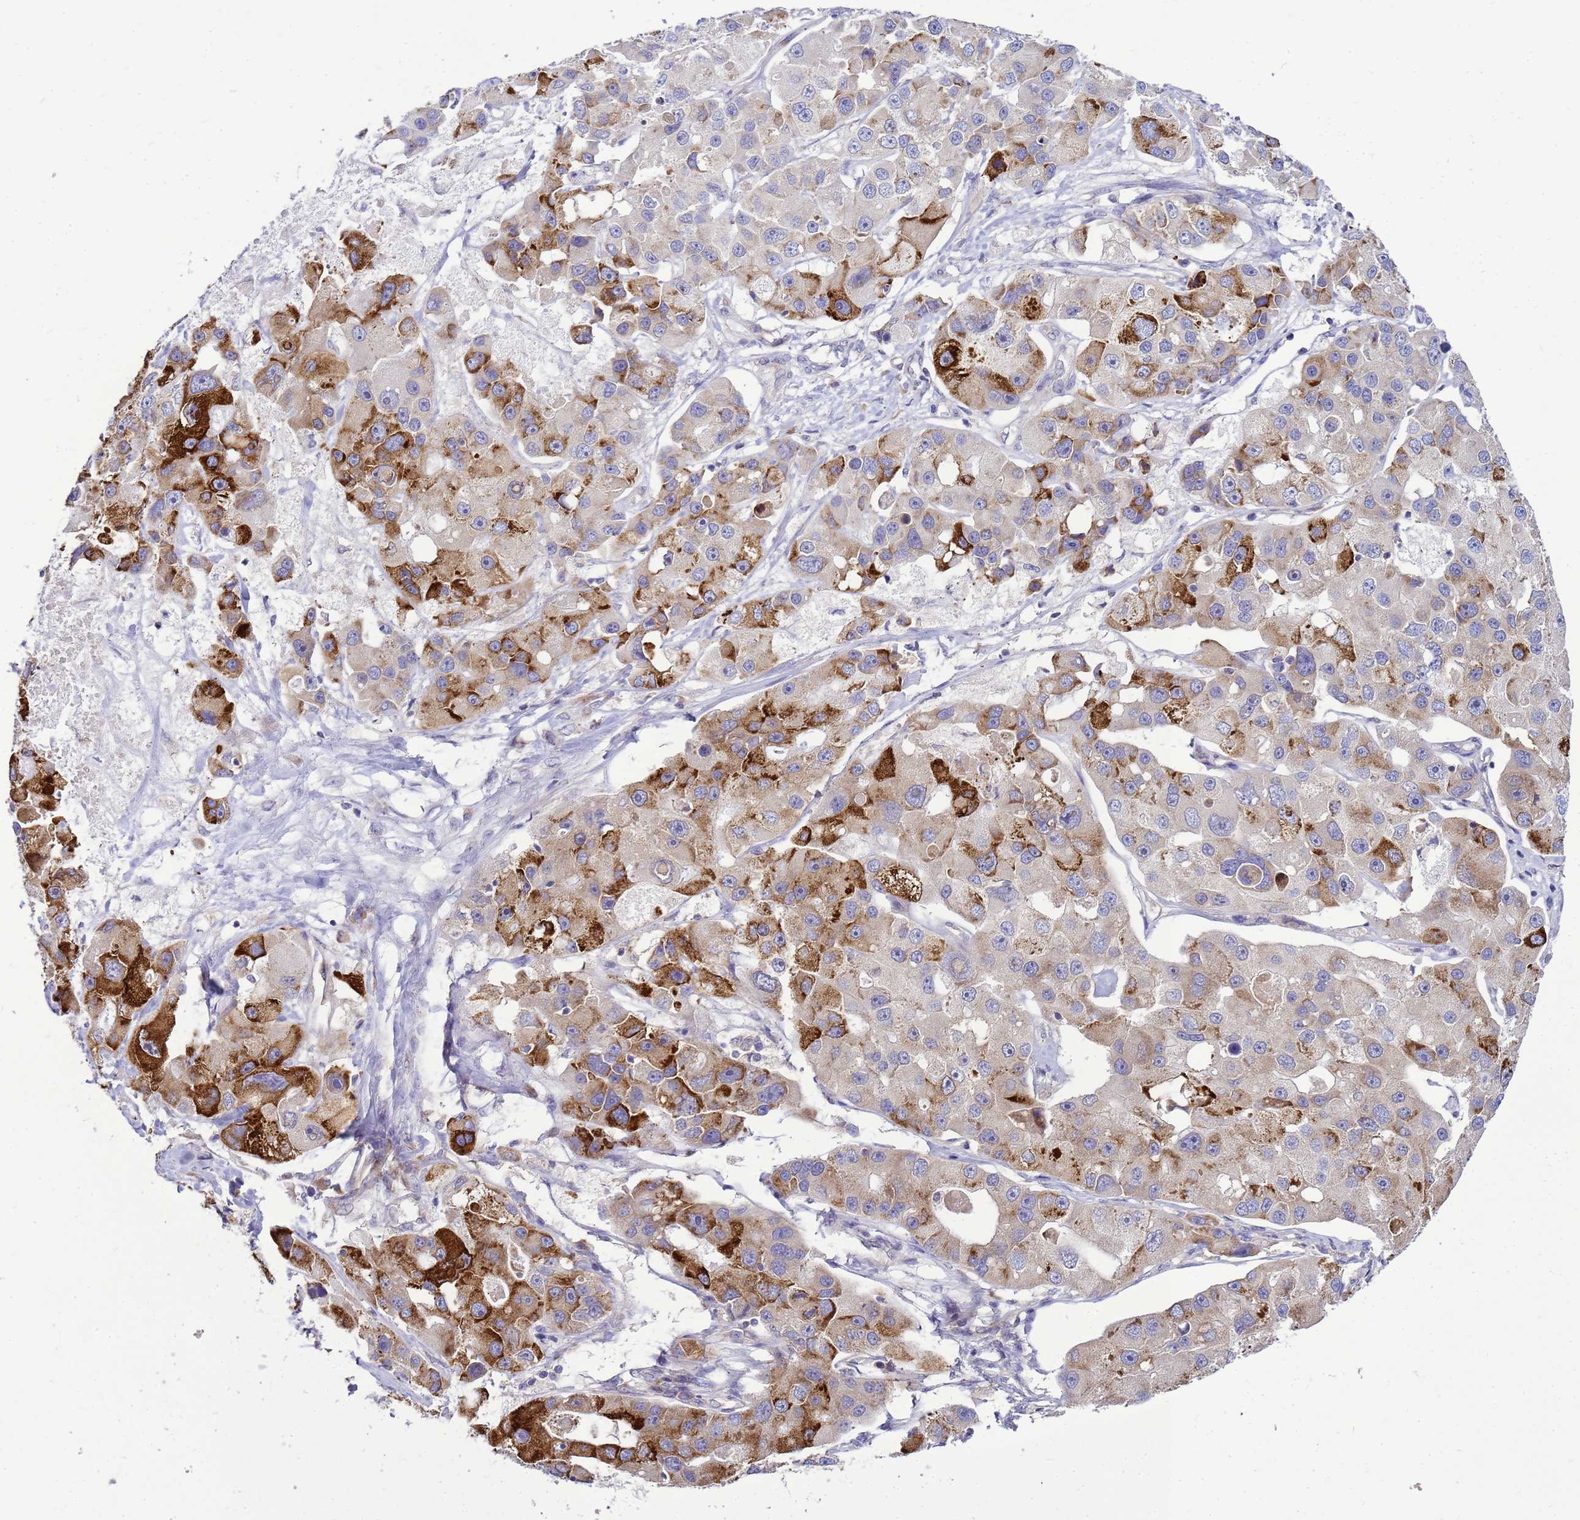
{"staining": {"intensity": "strong", "quantity": "<25%", "location": "cytoplasmic/membranous"}, "tissue": "lung cancer", "cell_type": "Tumor cells", "image_type": "cancer", "snomed": [{"axis": "morphology", "description": "Adenocarcinoma, NOS"}, {"axis": "topography", "description": "Lung"}], "caption": "Immunohistochemical staining of lung cancer shows medium levels of strong cytoplasmic/membranous protein positivity in about <25% of tumor cells.", "gene": "MON1B", "patient": {"sex": "female", "age": 54}}